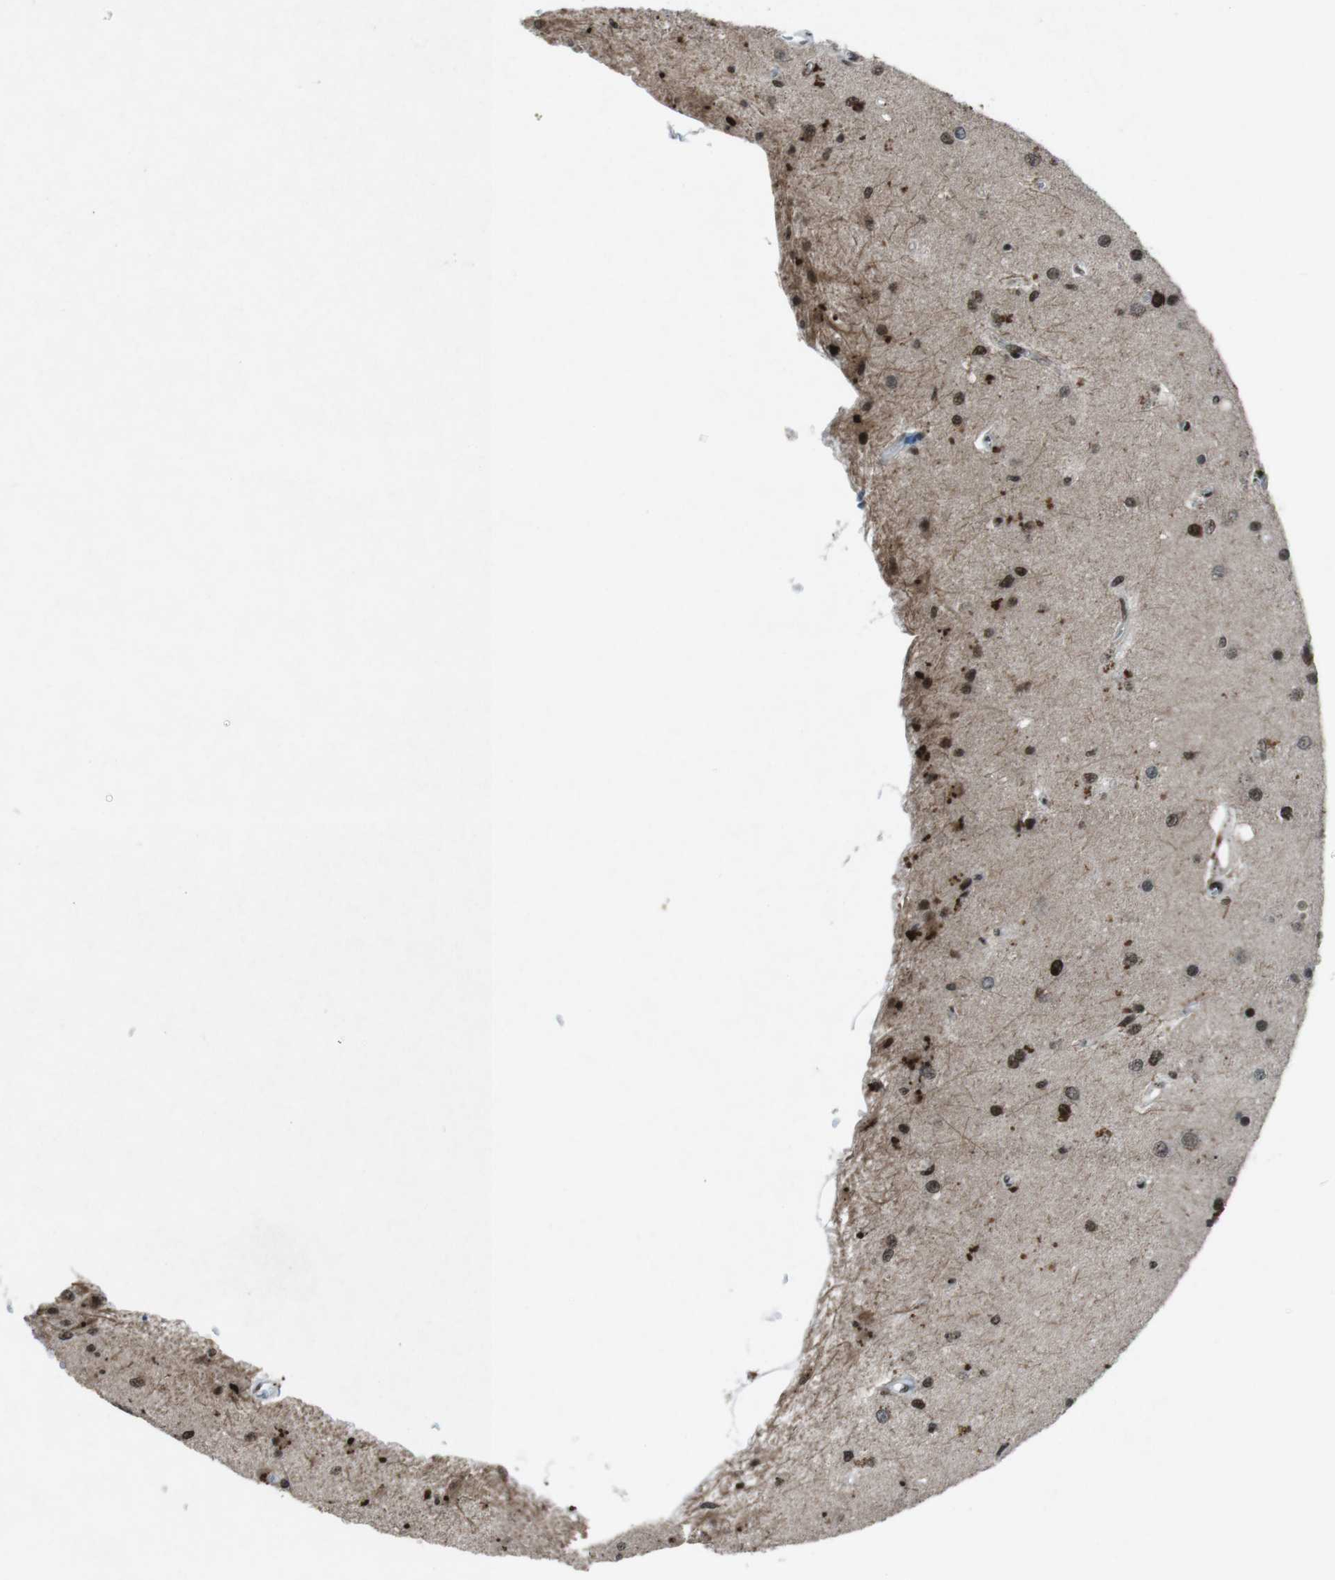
{"staining": {"intensity": "strong", "quantity": ">75%", "location": "nuclear"}, "tissue": "glioma", "cell_type": "Tumor cells", "image_type": "cancer", "snomed": [{"axis": "morphology", "description": "Normal tissue, NOS"}, {"axis": "morphology", "description": "Glioma, malignant, High grade"}, {"axis": "topography", "description": "Cerebral cortex"}], "caption": "Immunohistochemical staining of human glioma demonstrates high levels of strong nuclear protein staining in about >75% of tumor cells.", "gene": "TAF1", "patient": {"sex": "male", "age": 77}}